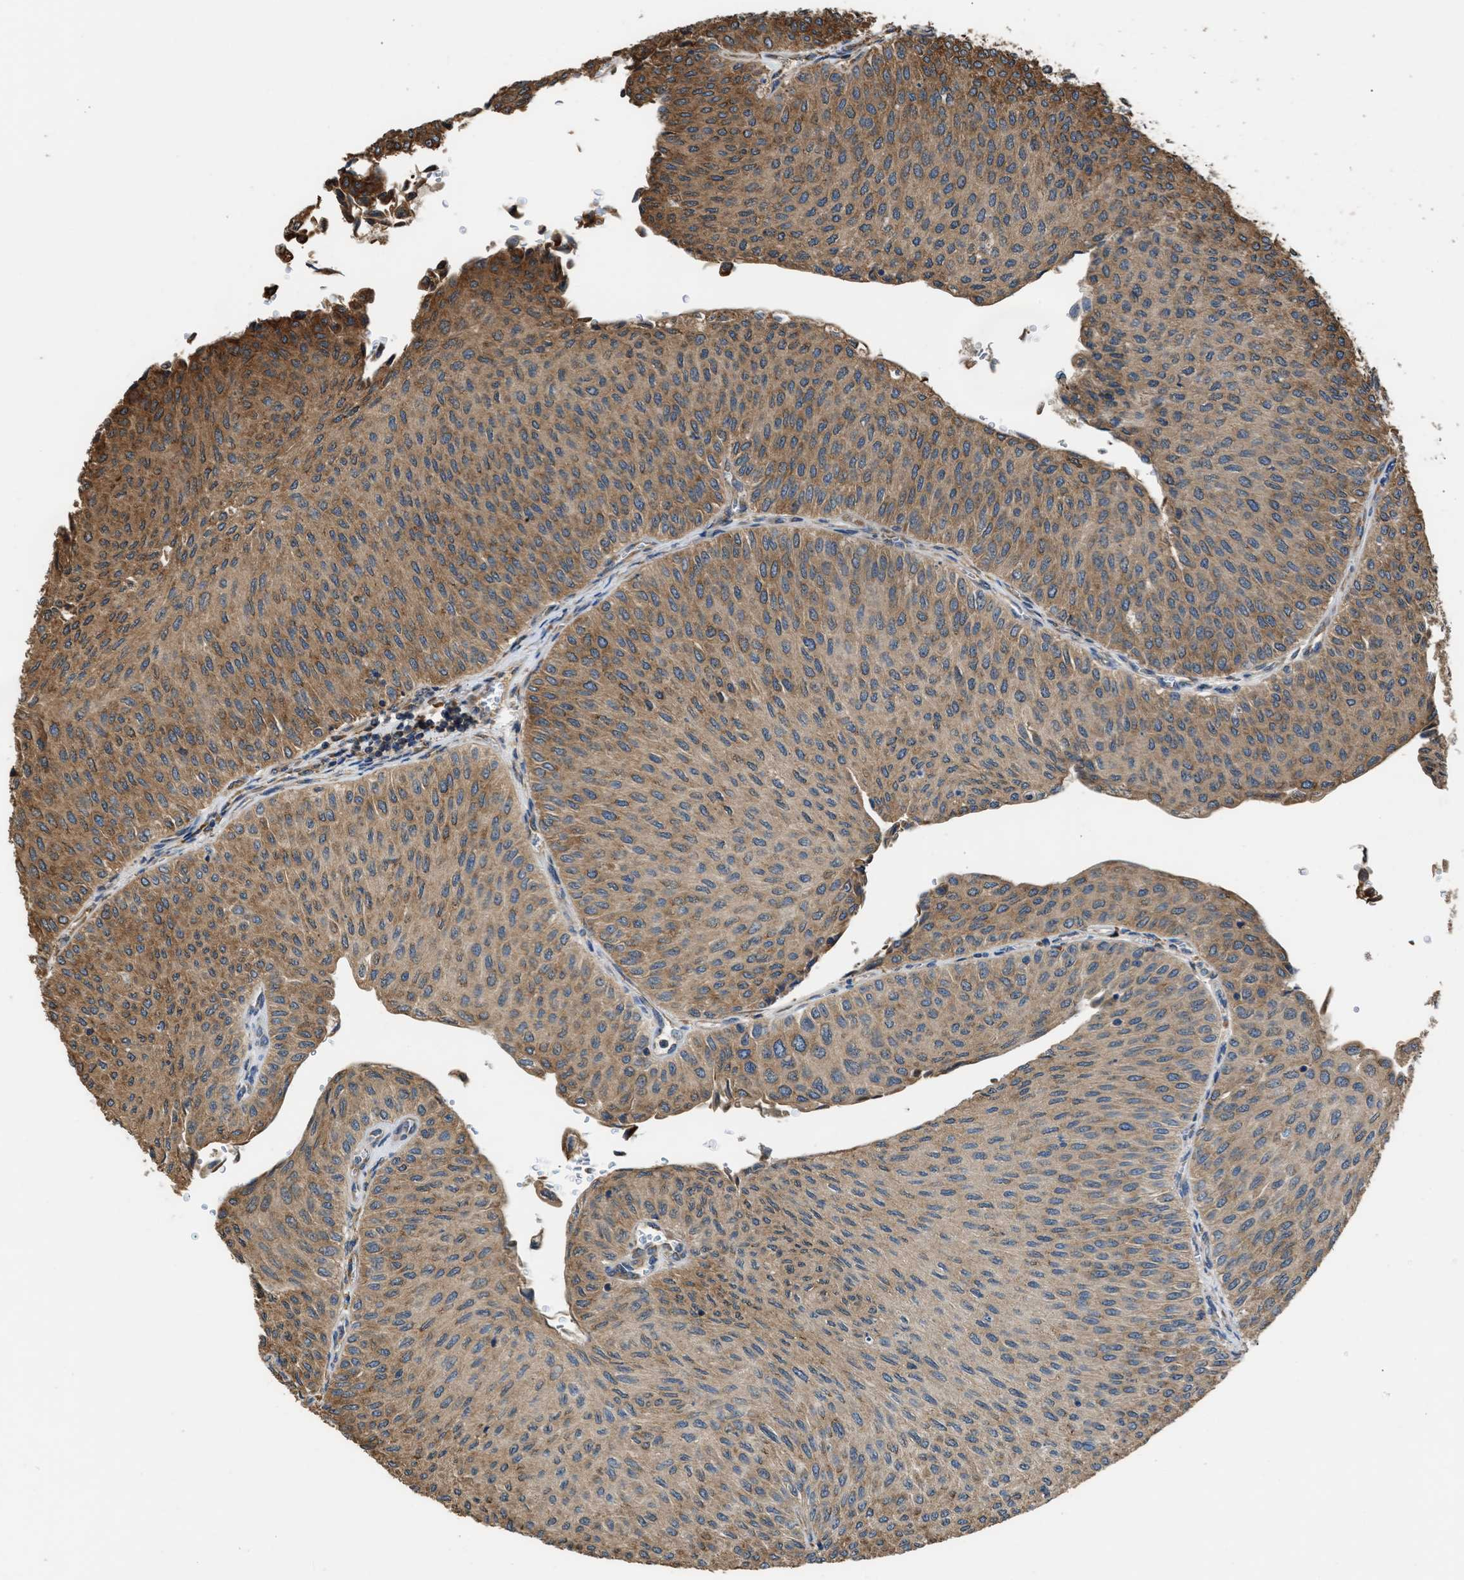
{"staining": {"intensity": "moderate", "quantity": ">75%", "location": "cytoplasmic/membranous"}, "tissue": "urothelial cancer", "cell_type": "Tumor cells", "image_type": "cancer", "snomed": [{"axis": "morphology", "description": "Urothelial carcinoma, Low grade"}, {"axis": "topography", "description": "Urinary bladder"}], "caption": "Urothelial cancer stained with DAB IHC demonstrates medium levels of moderate cytoplasmic/membranous positivity in about >75% of tumor cells.", "gene": "SLC36A4", "patient": {"sex": "male", "age": 78}}